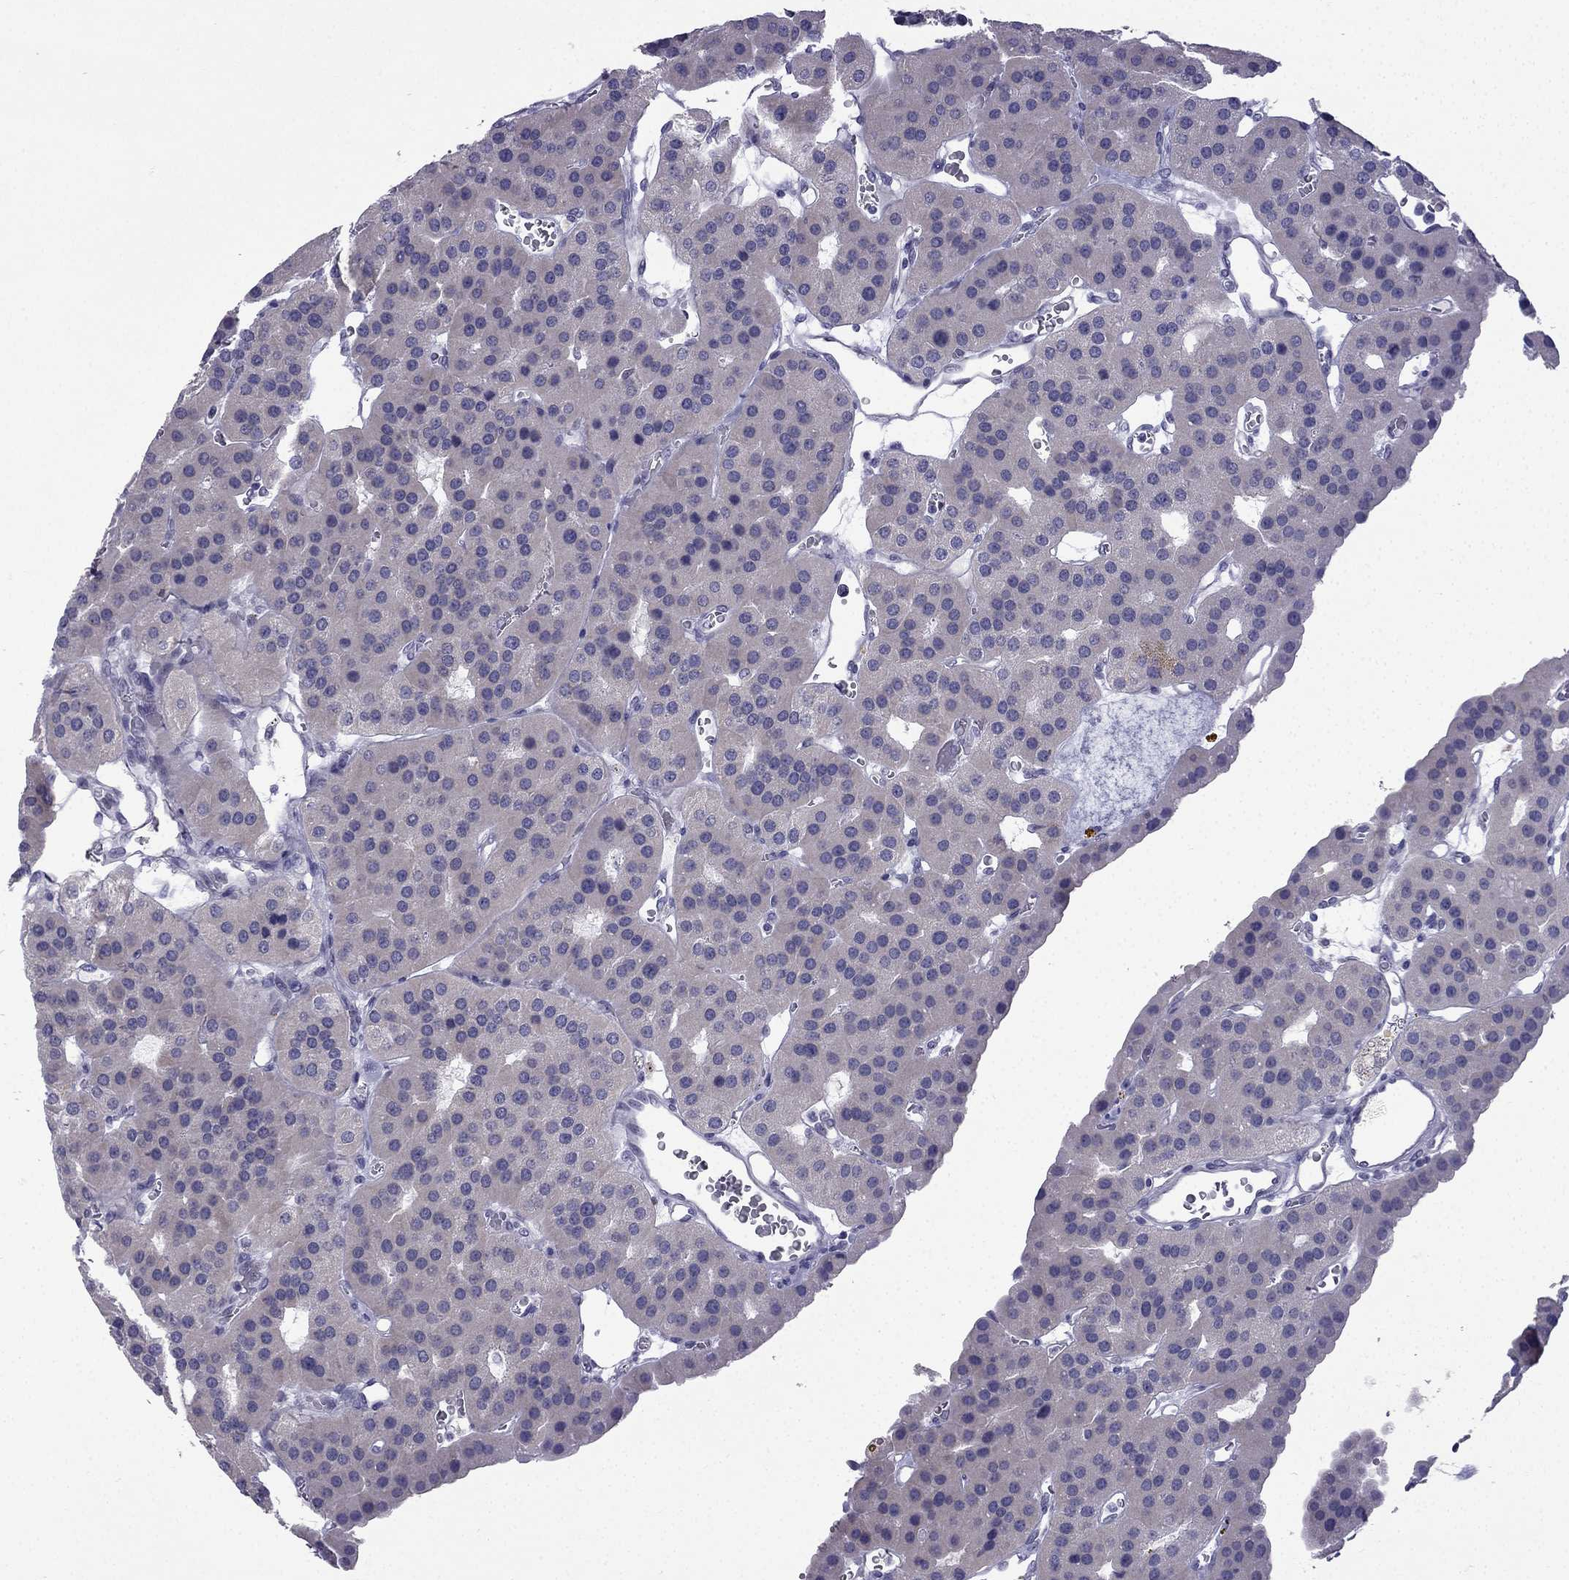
{"staining": {"intensity": "negative", "quantity": "none", "location": "none"}, "tissue": "parathyroid gland", "cell_type": "Glandular cells", "image_type": "normal", "snomed": [{"axis": "morphology", "description": "Normal tissue, NOS"}, {"axis": "morphology", "description": "Adenoma, NOS"}, {"axis": "topography", "description": "Parathyroid gland"}], "caption": "A histopathology image of parathyroid gland stained for a protein displays no brown staining in glandular cells.", "gene": "CFAP53", "patient": {"sex": "female", "age": 86}}